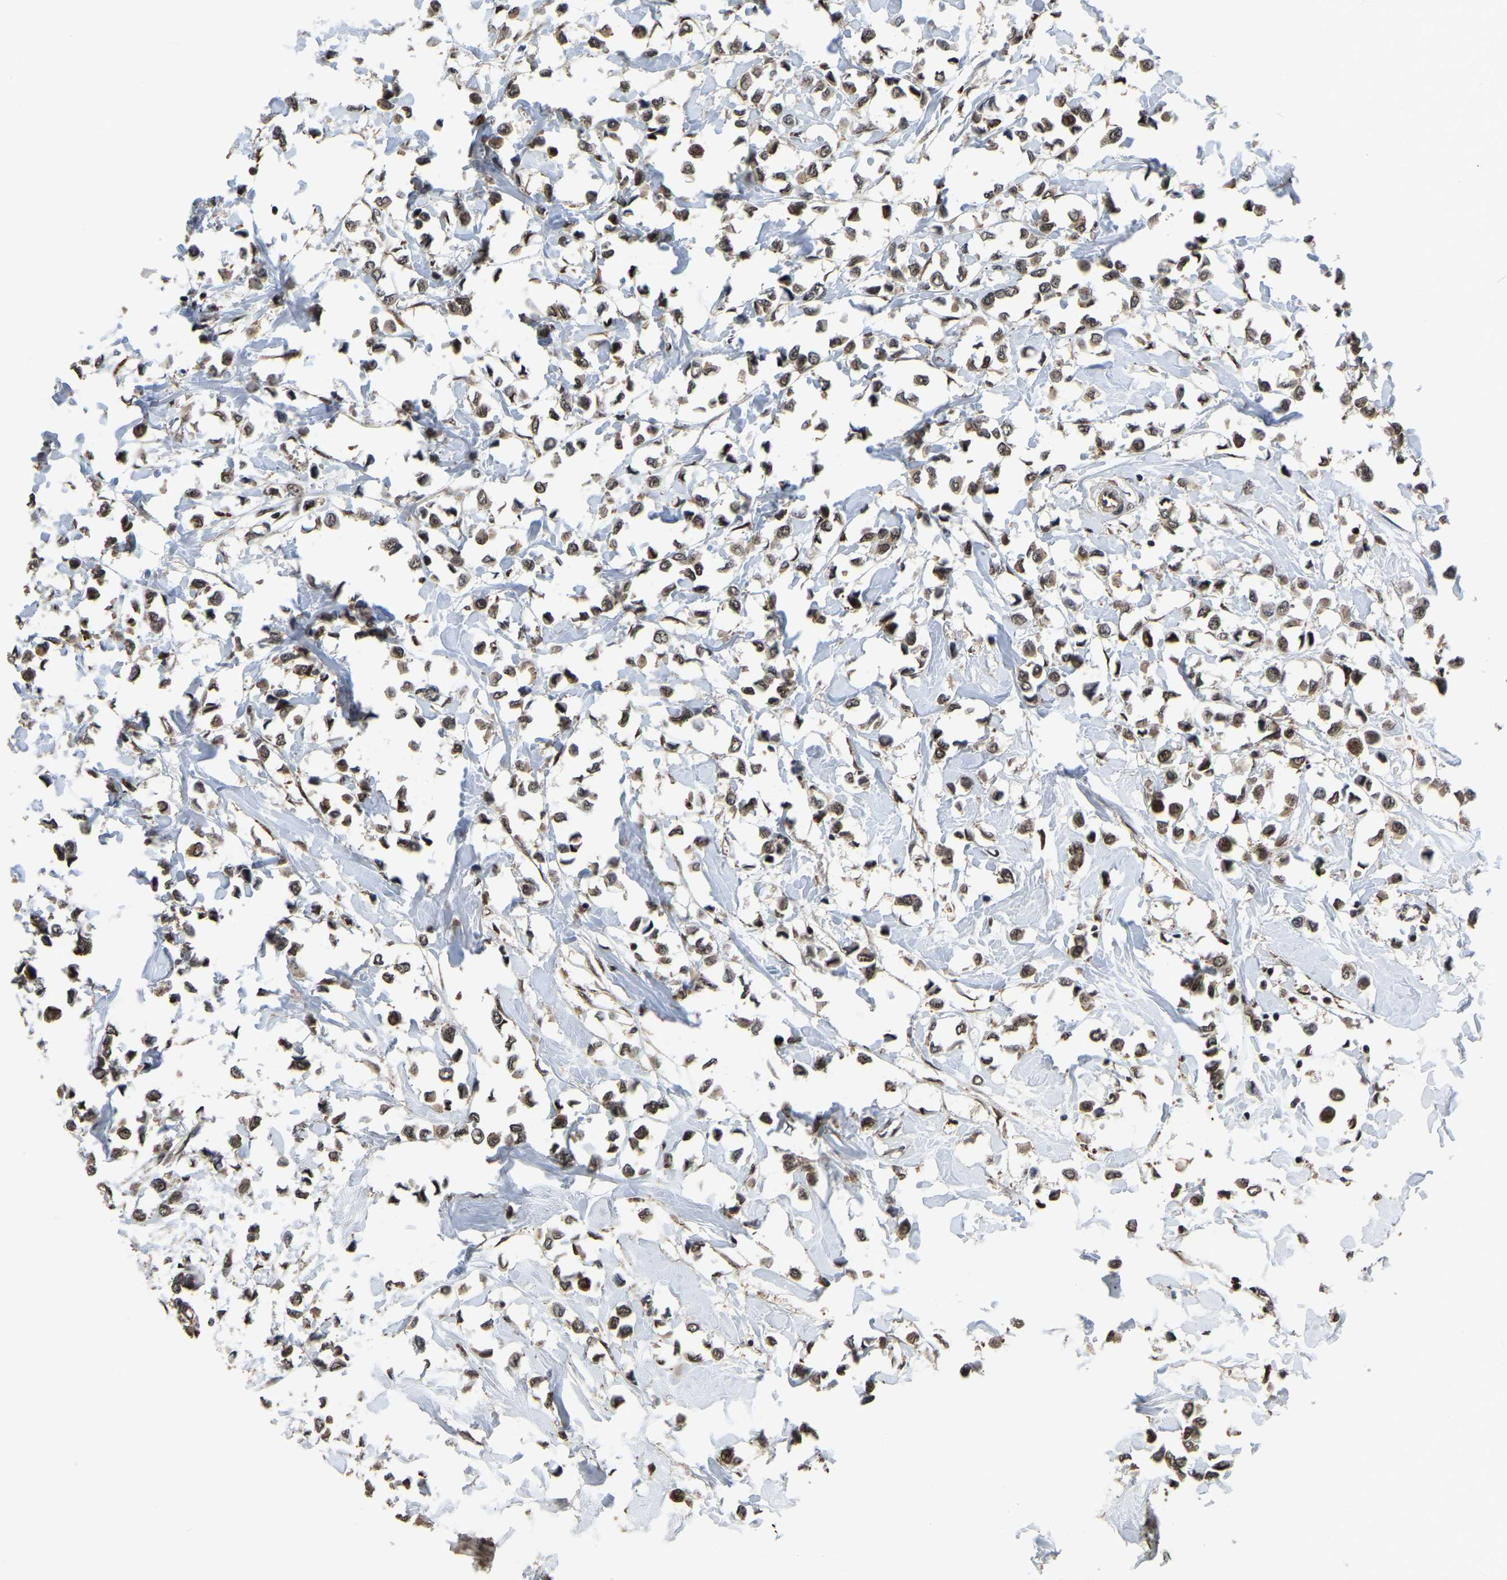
{"staining": {"intensity": "weak", "quantity": ">75%", "location": "cytoplasmic/membranous,nuclear"}, "tissue": "breast cancer", "cell_type": "Tumor cells", "image_type": "cancer", "snomed": [{"axis": "morphology", "description": "Lobular carcinoma"}, {"axis": "topography", "description": "Breast"}], "caption": "This image reveals breast cancer (lobular carcinoma) stained with immunohistochemistry (IHC) to label a protein in brown. The cytoplasmic/membranous and nuclear of tumor cells show weak positivity for the protein. Nuclei are counter-stained blue.", "gene": "CIAO1", "patient": {"sex": "female", "age": 51}}